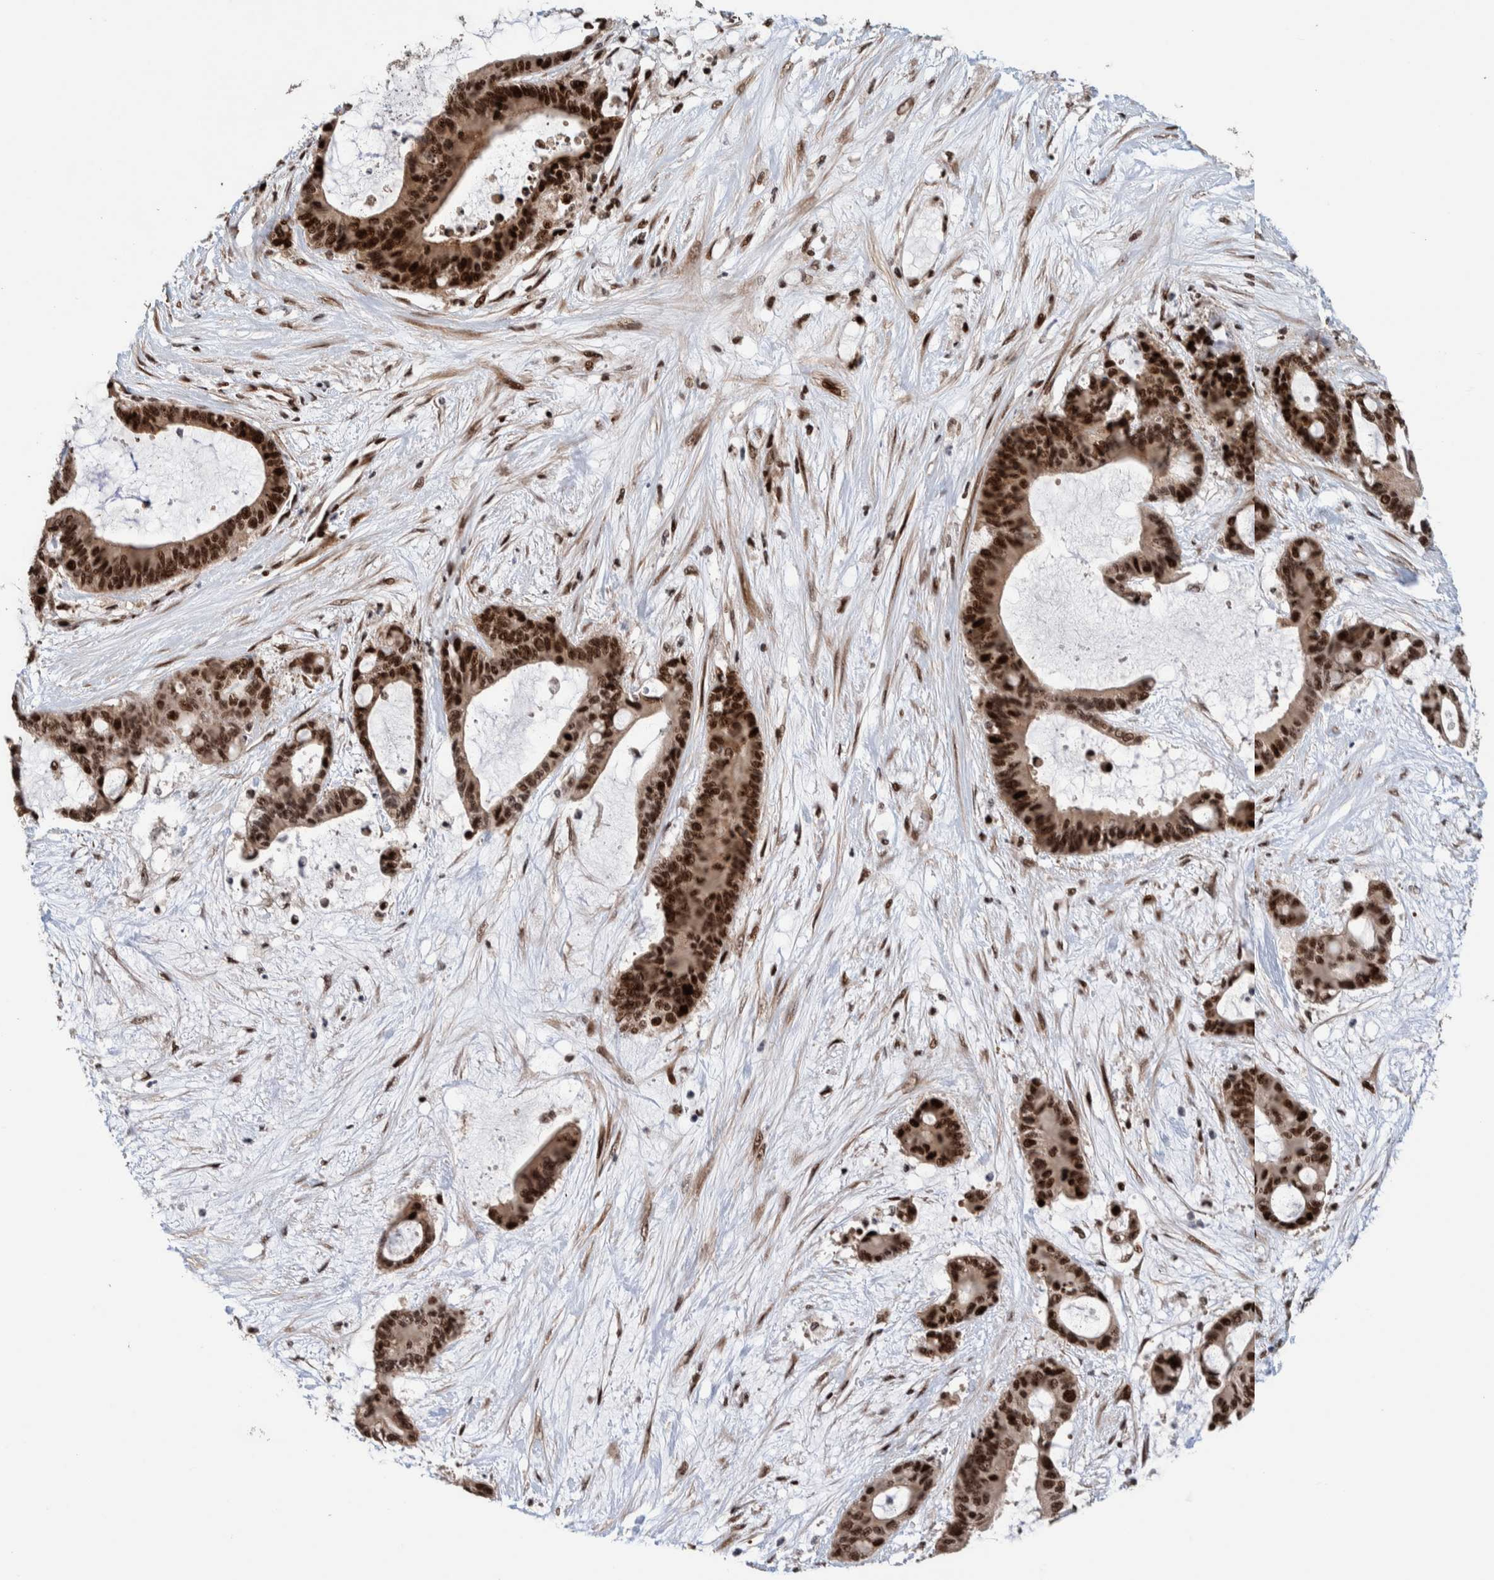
{"staining": {"intensity": "strong", "quantity": ">75%", "location": "nuclear"}, "tissue": "liver cancer", "cell_type": "Tumor cells", "image_type": "cancer", "snomed": [{"axis": "morphology", "description": "Cholangiocarcinoma"}, {"axis": "topography", "description": "Liver"}], "caption": "A micrograph showing strong nuclear staining in approximately >75% of tumor cells in liver cholangiocarcinoma, as visualized by brown immunohistochemical staining.", "gene": "CHD4", "patient": {"sex": "female", "age": 73}}